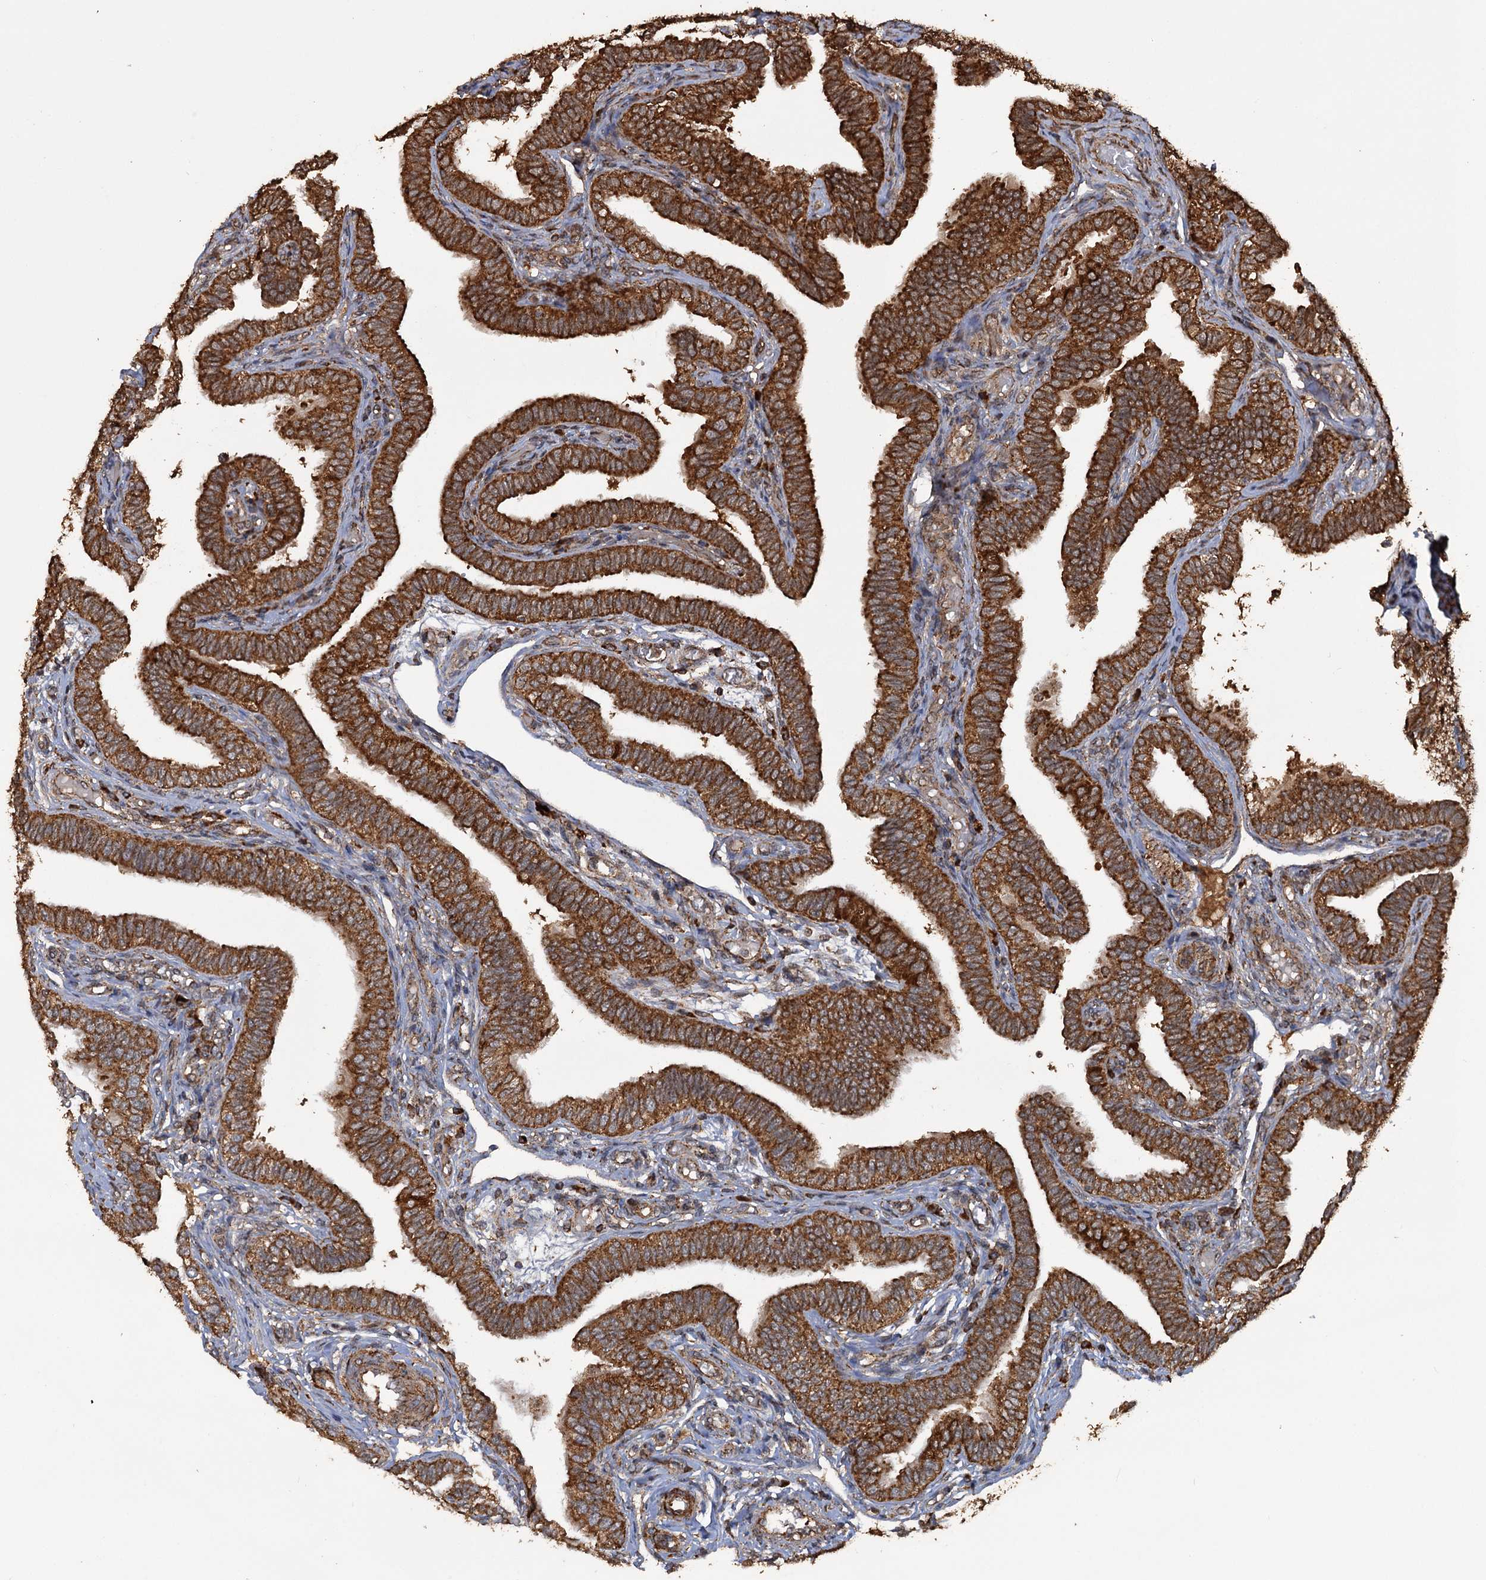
{"staining": {"intensity": "strong", "quantity": ">75%", "location": "cytoplasmic/membranous"}, "tissue": "fallopian tube", "cell_type": "Glandular cells", "image_type": "normal", "snomed": [{"axis": "morphology", "description": "Normal tissue, NOS"}, {"axis": "topography", "description": "Fallopian tube"}], "caption": "The image exhibits a brown stain indicating the presence of a protein in the cytoplasmic/membranous of glandular cells in fallopian tube. (brown staining indicates protein expression, while blue staining denotes nuclei).", "gene": "IPO4", "patient": {"sex": "female", "age": 39}}